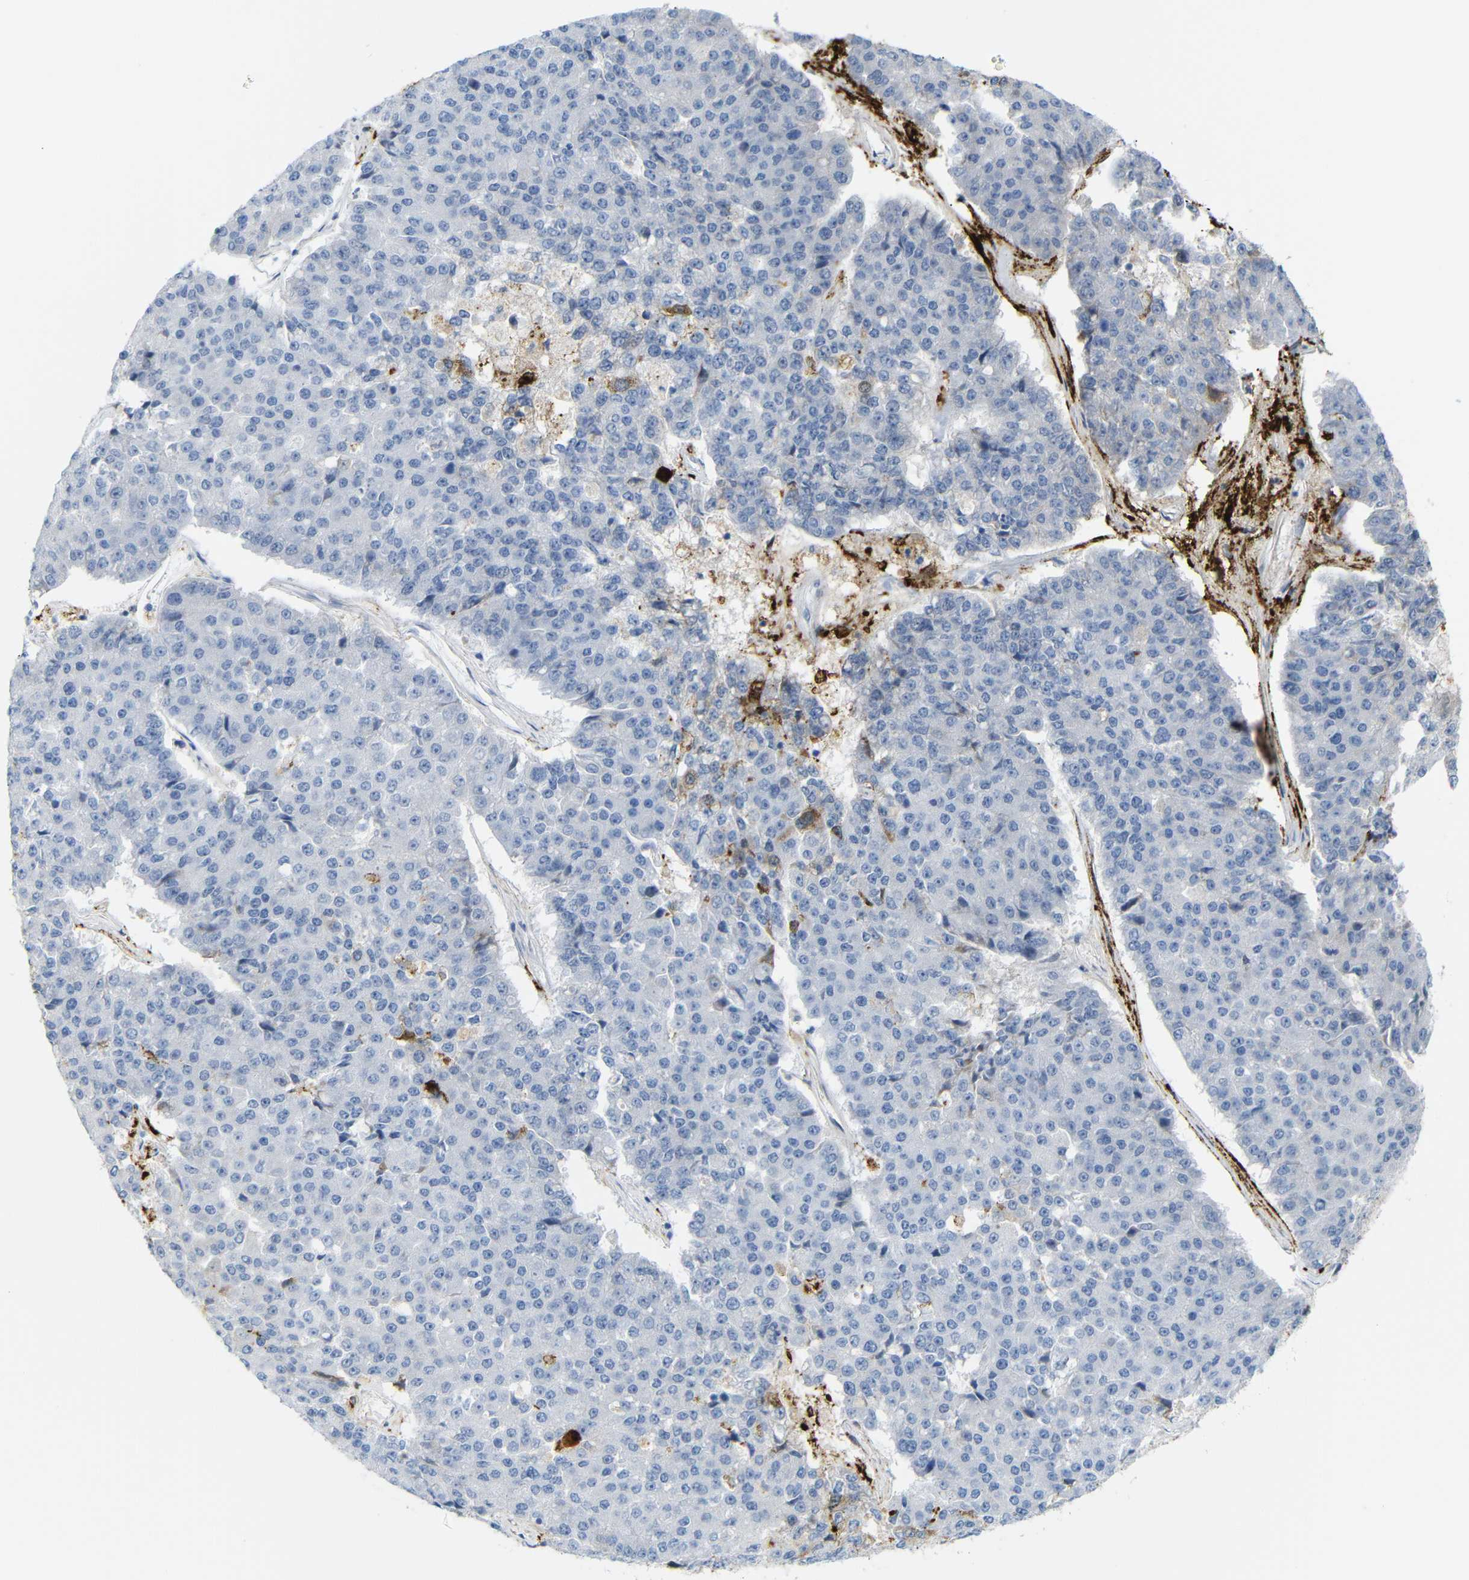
{"staining": {"intensity": "weak", "quantity": "<25%", "location": "cytoplasmic/membranous"}, "tissue": "pancreatic cancer", "cell_type": "Tumor cells", "image_type": "cancer", "snomed": [{"axis": "morphology", "description": "Adenocarcinoma, NOS"}, {"axis": "topography", "description": "Pancreas"}], "caption": "Immunohistochemical staining of adenocarcinoma (pancreatic) demonstrates no significant staining in tumor cells. The staining was performed using DAB to visualize the protein expression in brown, while the nuclei were stained in blue with hematoxylin (Magnification: 20x).", "gene": "MT1A", "patient": {"sex": "male", "age": 50}}